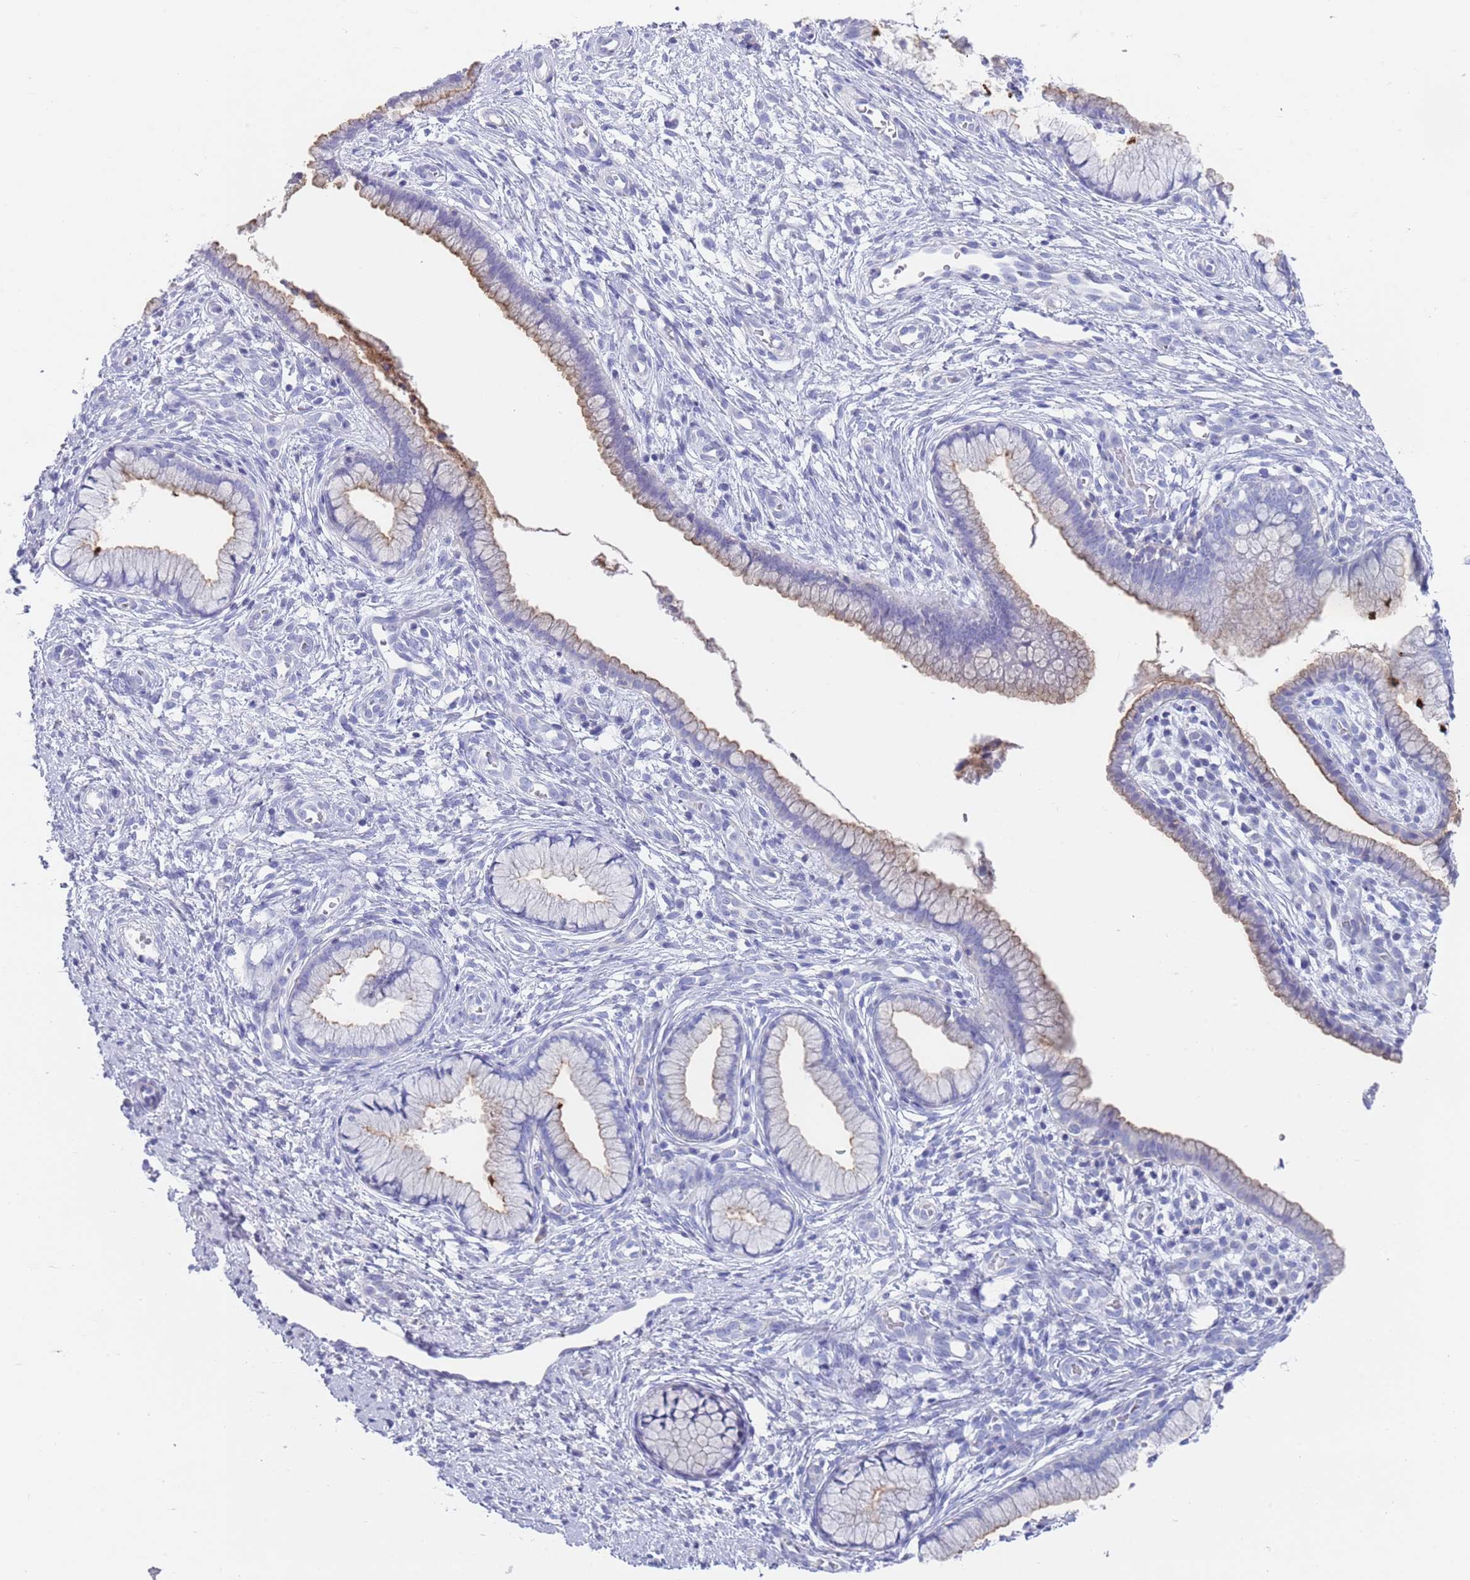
{"staining": {"intensity": "weak", "quantity": "25%-75%", "location": "cytoplasmic/membranous"}, "tissue": "cervix", "cell_type": "Glandular cells", "image_type": "normal", "snomed": [{"axis": "morphology", "description": "Normal tissue, NOS"}, {"axis": "topography", "description": "Cervix"}], "caption": "Protein expression analysis of unremarkable cervix shows weak cytoplasmic/membranous staining in approximately 25%-75% of glandular cells. The staining was performed using DAB, with brown indicating positive protein expression. Nuclei are stained blue with hematoxylin.", "gene": "CPXM2", "patient": {"sex": "female", "age": 36}}